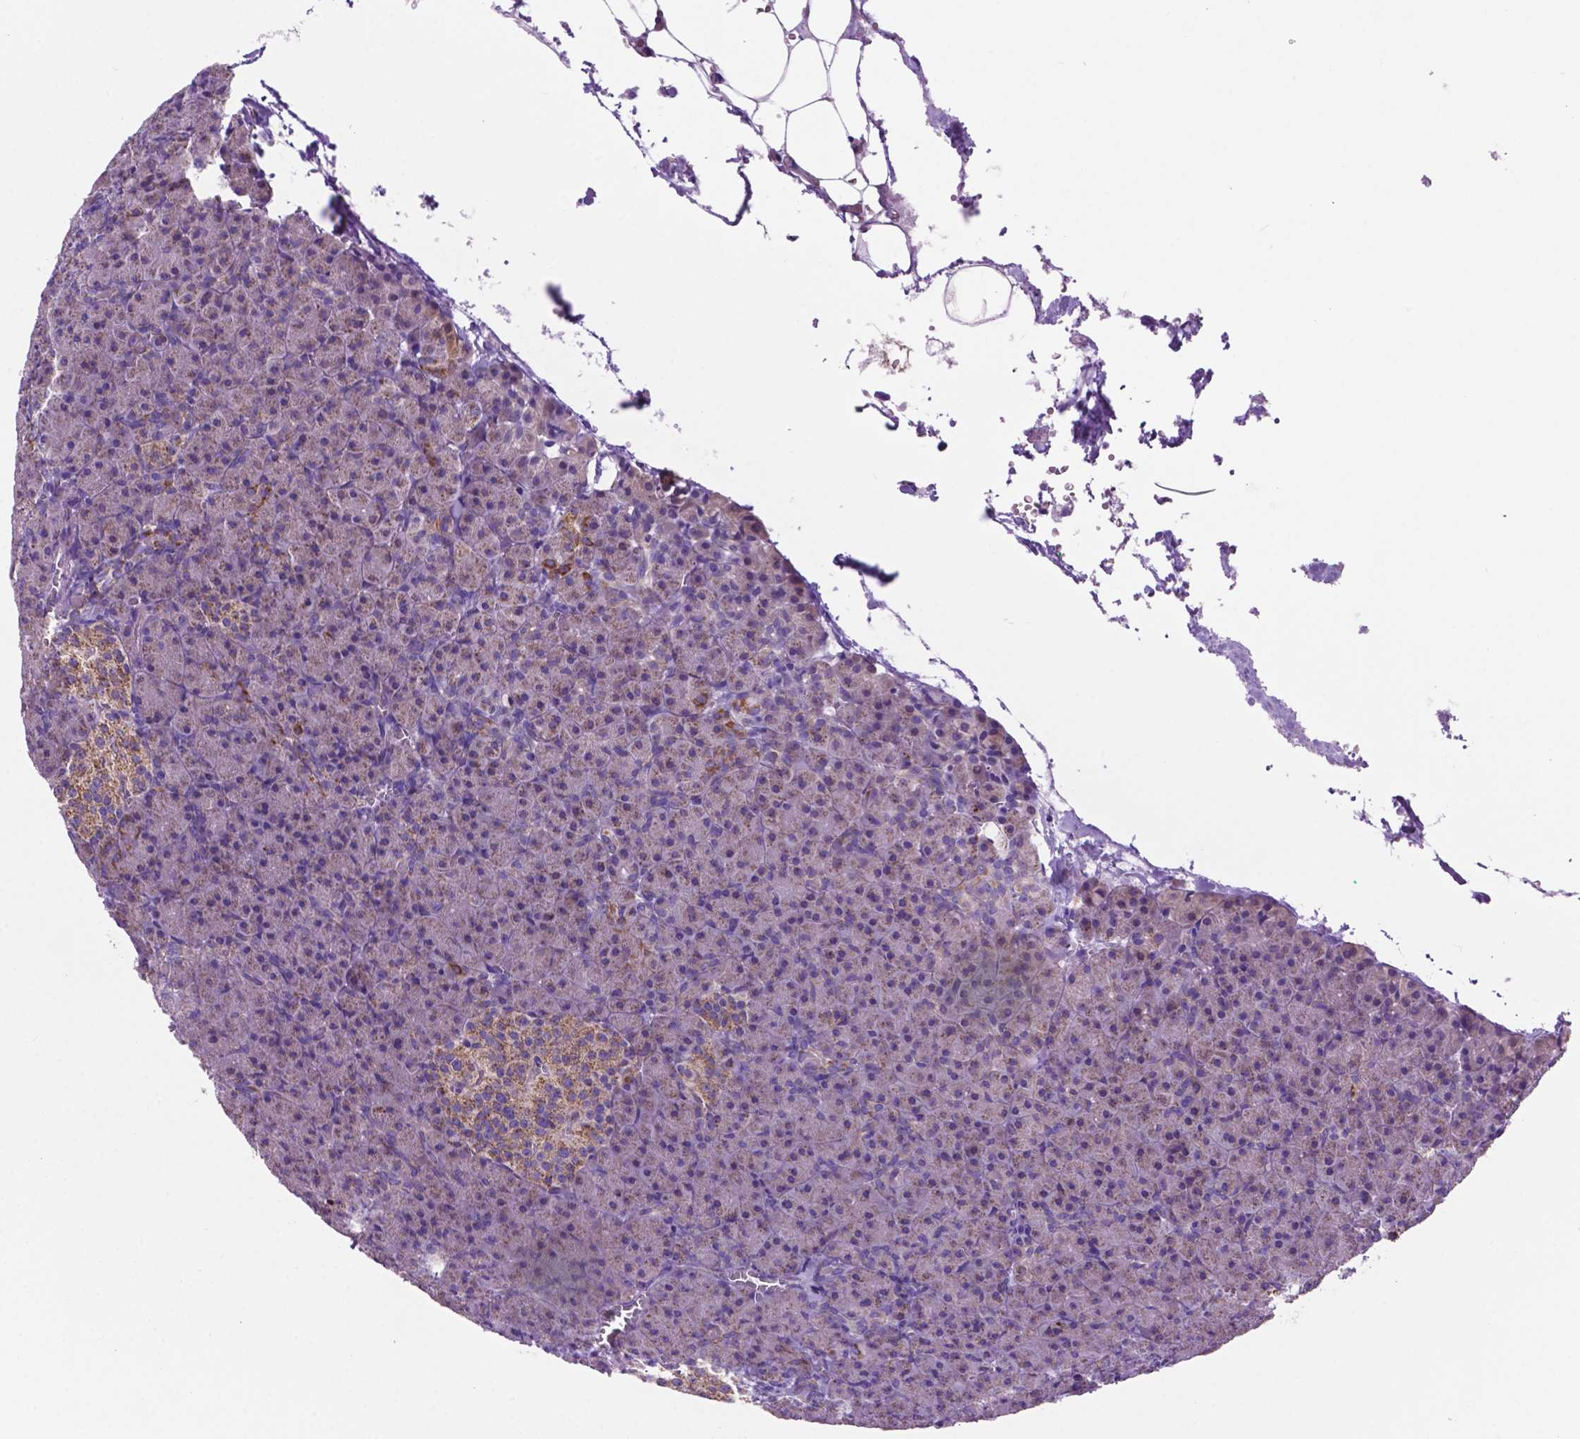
{"staining": {"intensity": "moderate", "quantity": "<25%", "location": "cytoplasmic/membranous"}, "tissue": "pancreas", "cell_type": "Exocrine glandular cells", "image_type": "normal", "snomed": [{"axis": "morphology", "description": "Normal tissue, NOS"}, {"axis": "topography", "description": "Pancreas"}], "caption": "This image exhibits immunohistochemistry staining of unremarkable pancreas, with low moderate cytoplasmic/membranous positivity in approximately <25% of exocrine glandular cells.", "gene": "TMEM121B", "patient": {"sex": "female", "age": 74}}